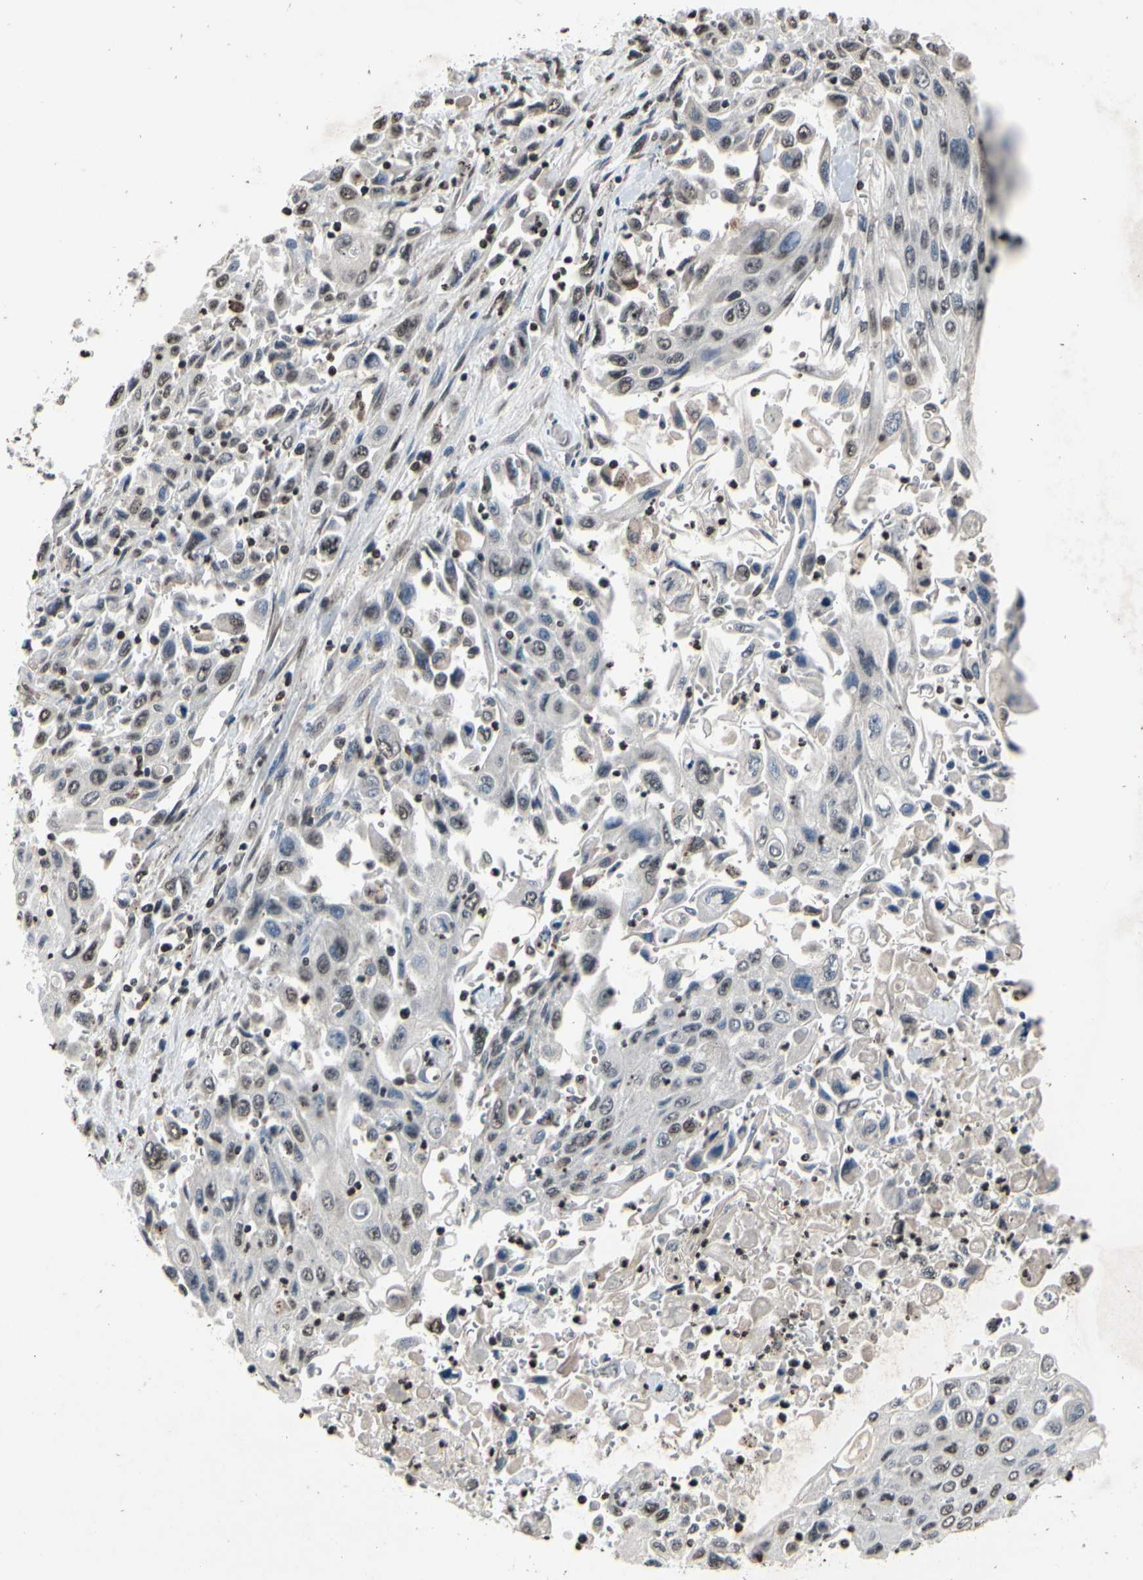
{"staining": {"intensity": "negative", "quantity": "none", "location": "none"}, "tissue": "pancreatic cancer", "cell_type": "Tumor cells", "image_type": "cancer", "snomed": [{"axis": "morphology", "description": "Adenocarcinoma, NOS"}, {"axis": "topography", "description": "Pancreas"}], "caption": "Pancreatic adenocarcinoma was stained to show a protein in brown. There is no significant positivity in tumor cells.", "gene": "HIPK2", "patient": {"sex": "male", "age": 70}}